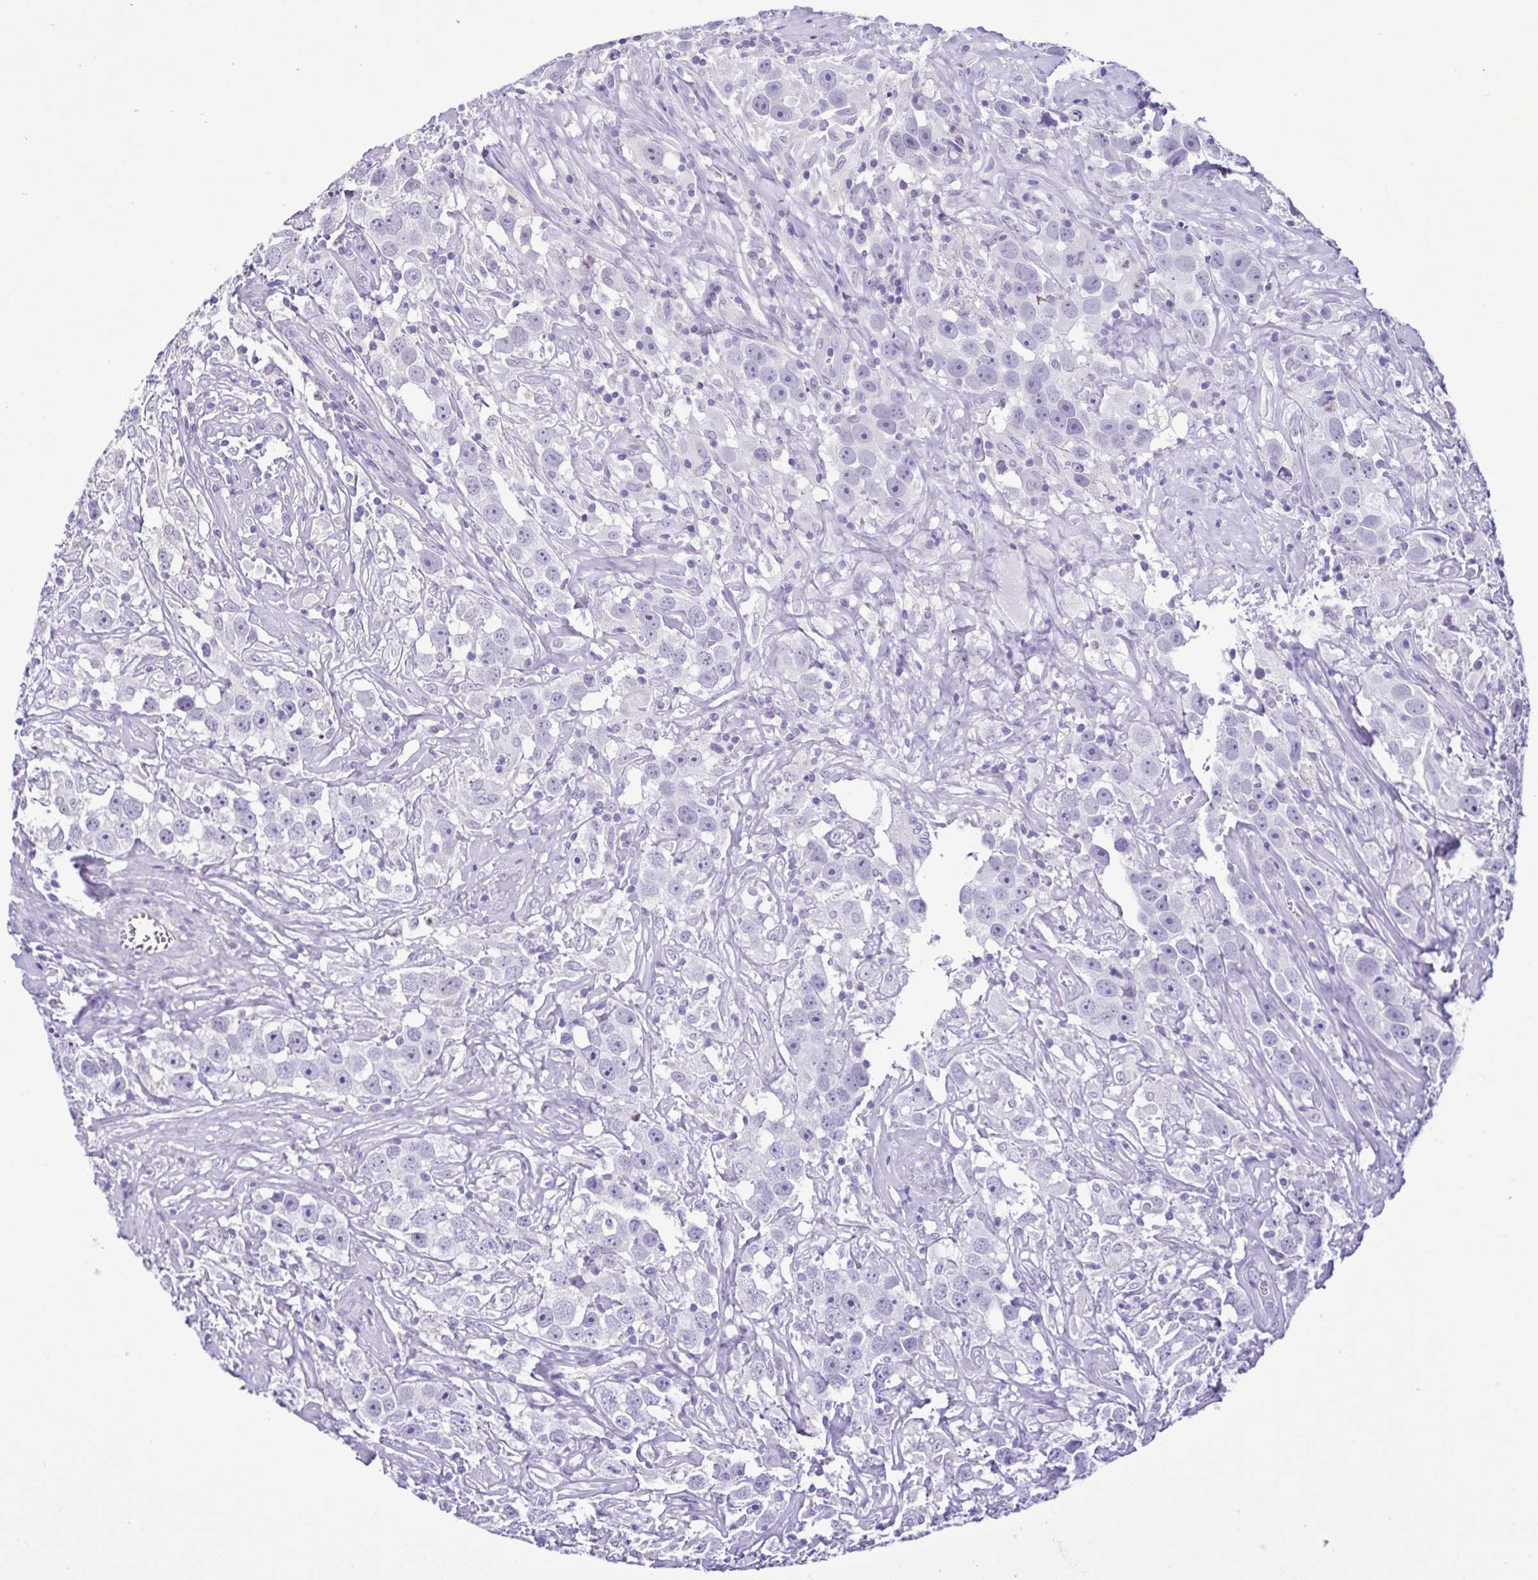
{"staining": {"intensity": "negative", "quantity": "none", "location": "none"}, "tissue": "testis cancer", "cell_type": "Tumor cells", "image_type": "cancer", "snomed": [{"axis": "morphology", "description": "Seminoma, NOS"}, {"axis": "topography", "description": "Testis"}], "caption": "DAB (3,3'-diaminobenzidine) immunohistochemical staining of human testis cancer exhibits no significant expression in tumor cells.", "gene": "CBY2", "patient": {"sex": "male", "age": 49}}